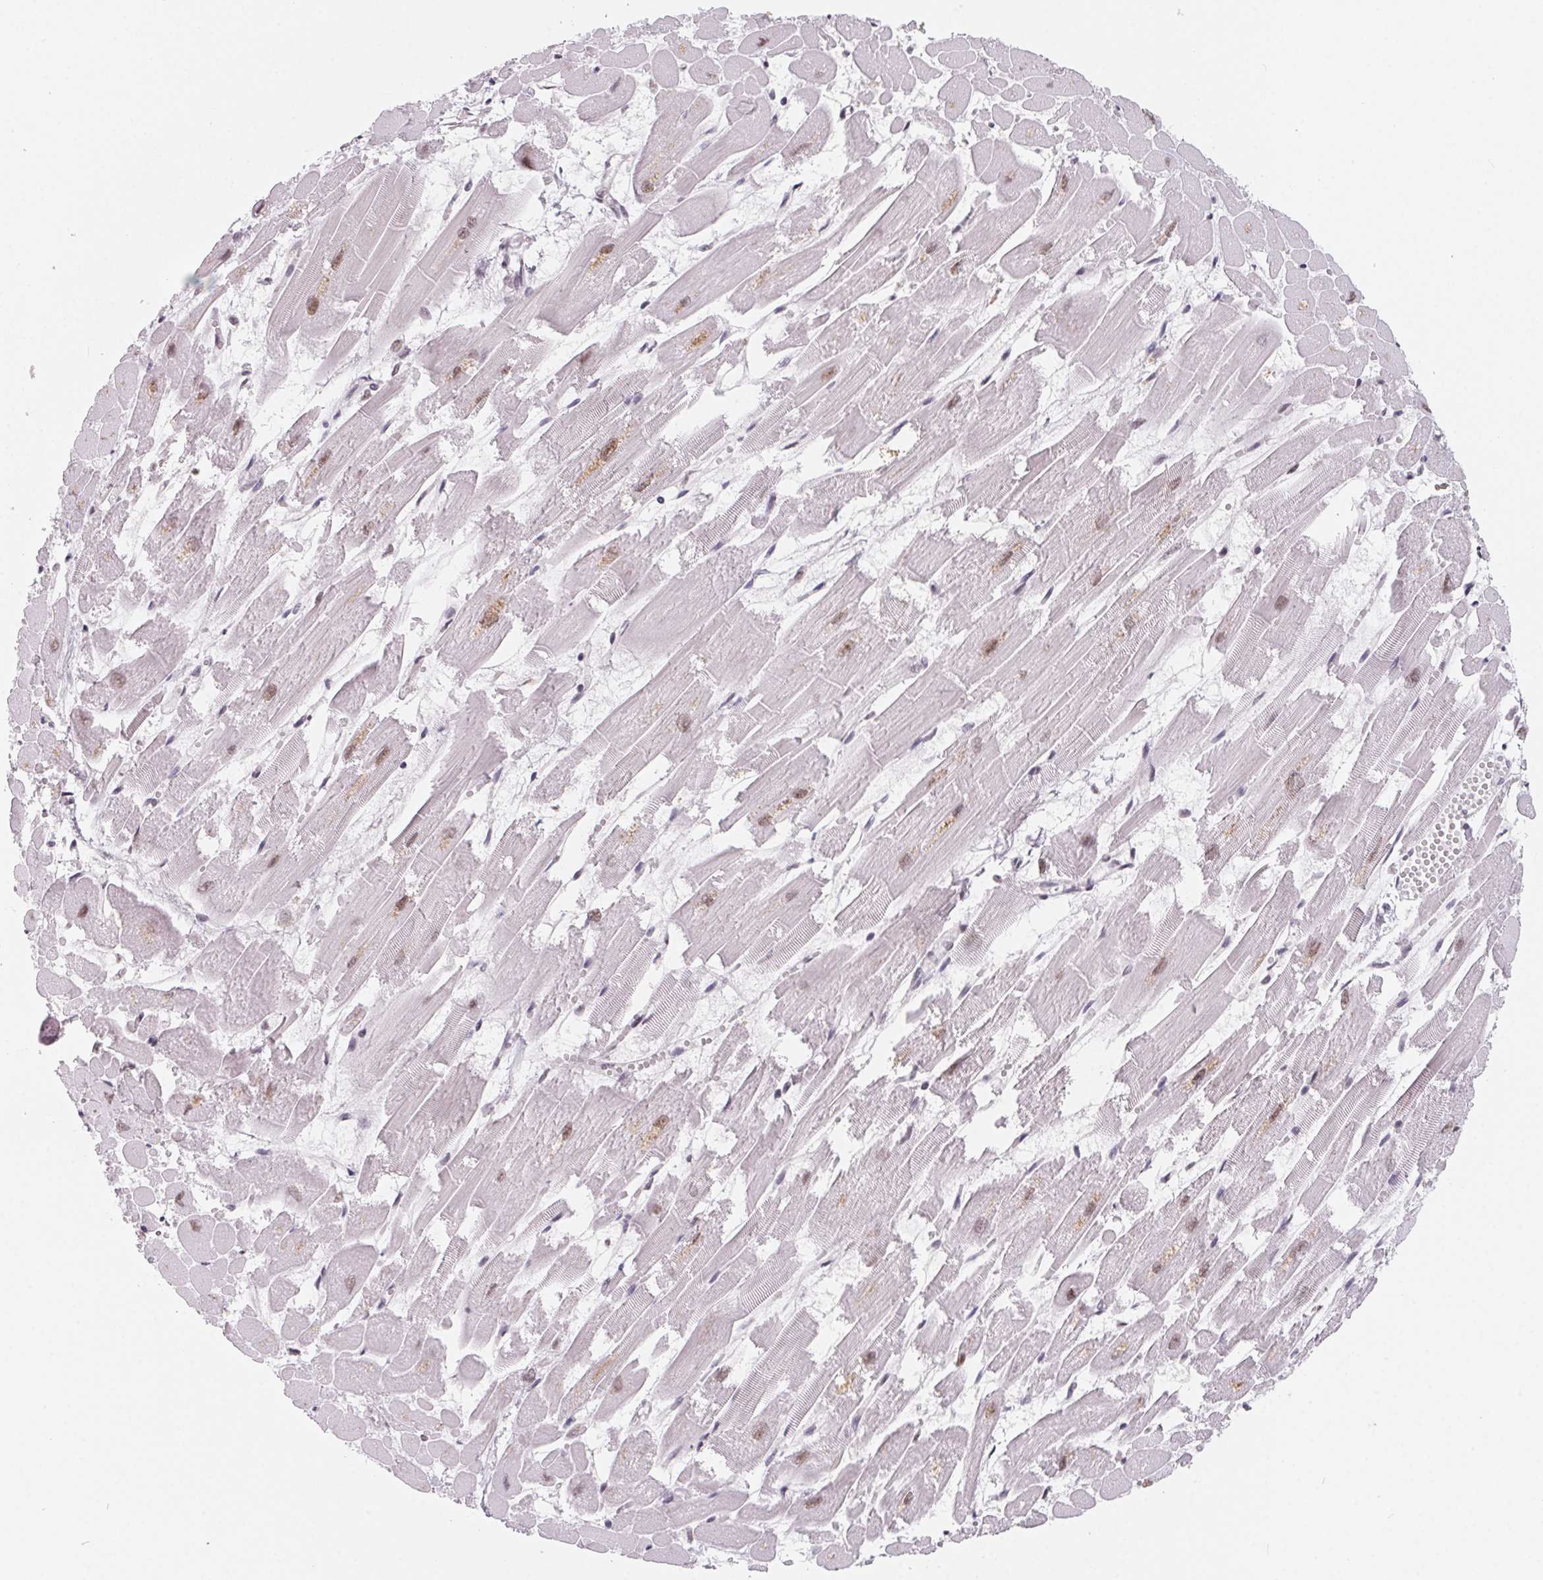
{"staining": {"intensity": "moderate", "quantity": "25%-75%", "location": "nuclear"}, "tissue": "heart muscle", "cell_type": "Cardiomyocytes", "image_type": "normal", "snomed": [{"axis": "morphology", "description": "Normal tissue, NOS"}, {"axis": "topography", "description": "Heart"}], "caption": "The image shows staining of normal heart muscle, revealing moderate nuclear protein positivity (brown color) within cardiomyocytes.", "gene": "TCERG1", "patient": {"sex": "female", "age": 52}}